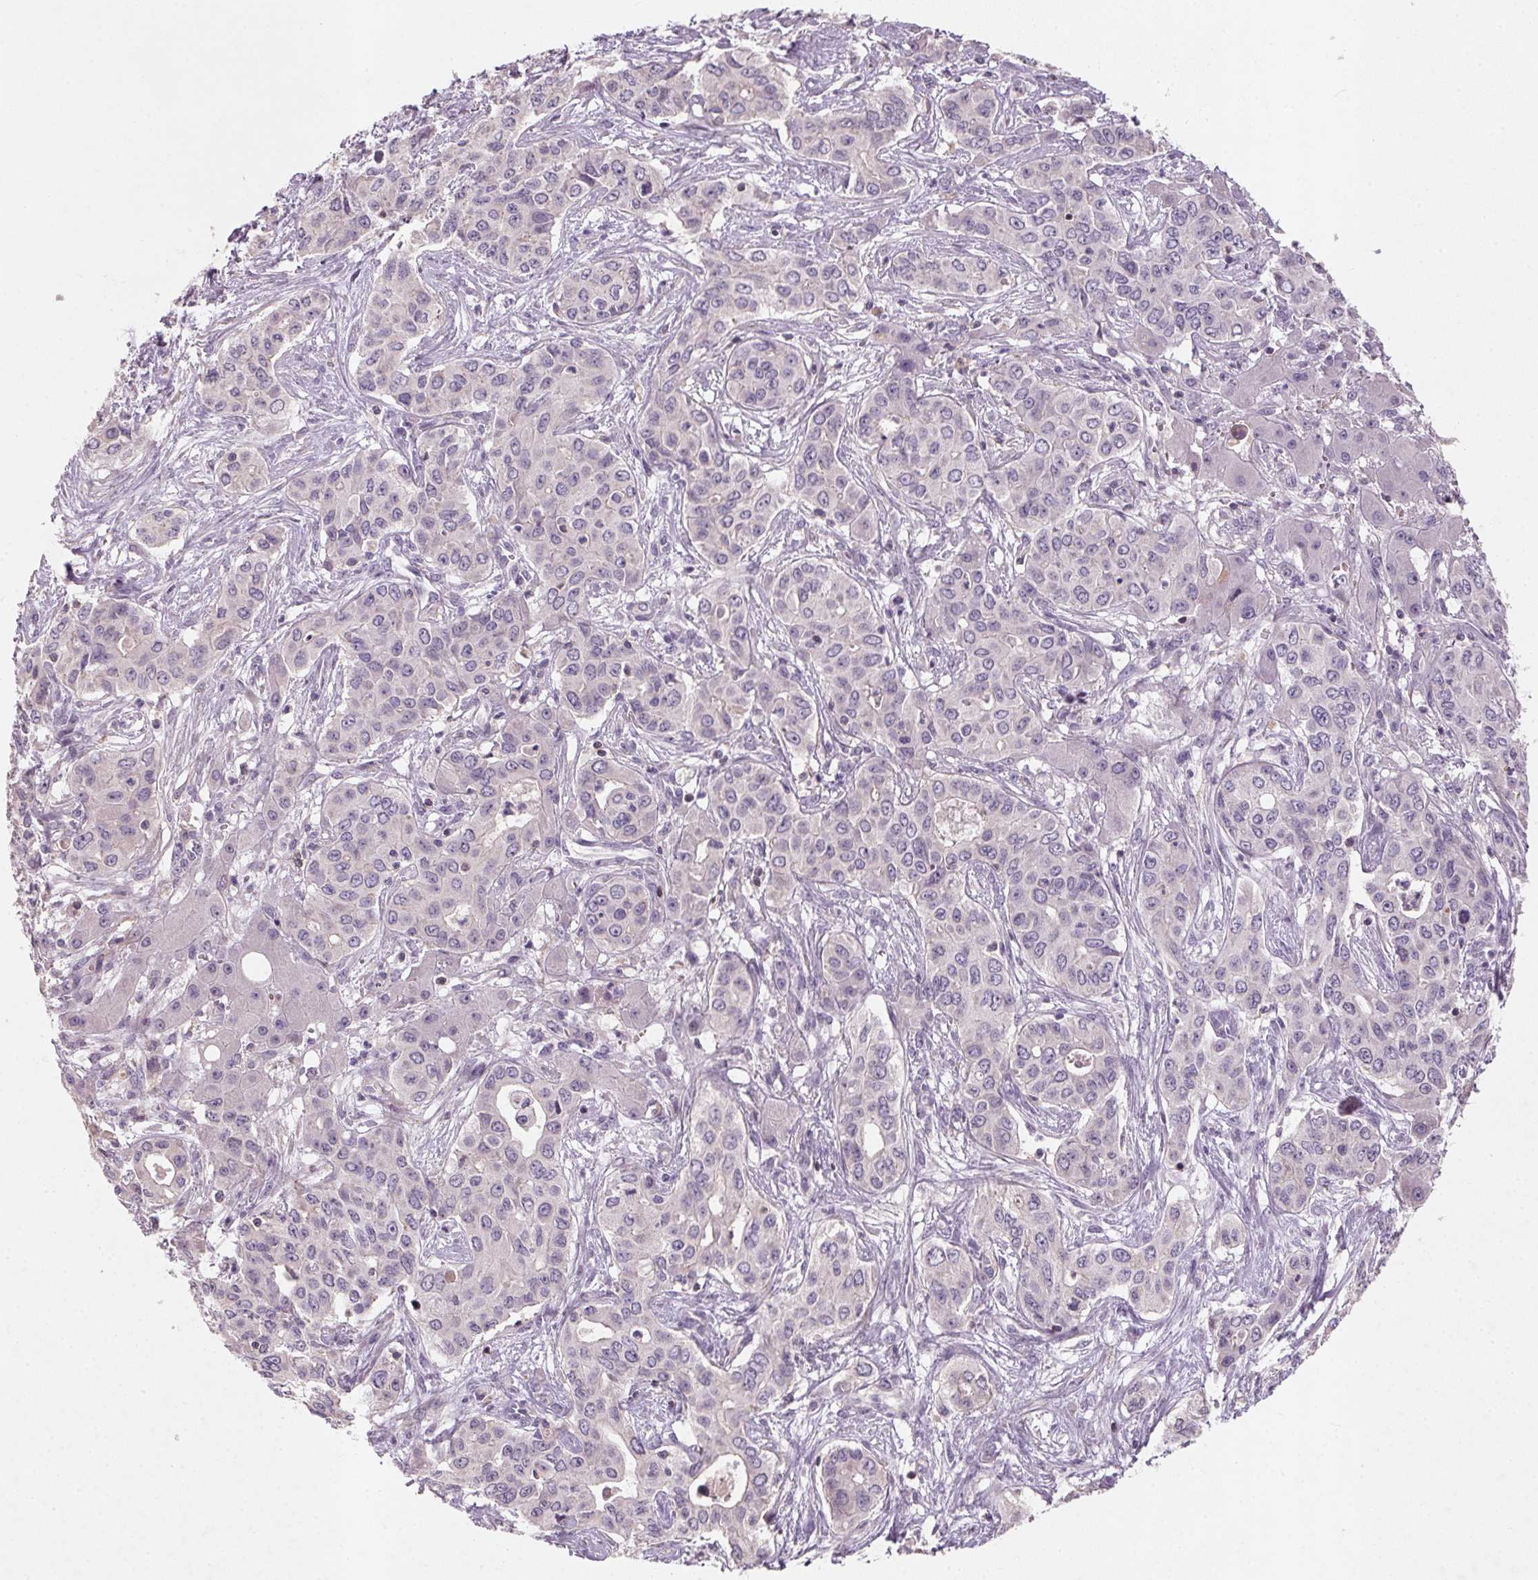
{"staining": {"intensity": "negative", "quantity": "none", "location": "none"}, "tissue": "liver cancer", "cell_type": "Tumor cells", "image_type": "cancer", "snomed": [{"axis": "morphology", "description": "Cholangiocarcinoma"}, {"axis": "topography", "description": "Liver"}], "caption": "A micrograph of cholangiocarcinoma (liver) stained for a protein demonstrates no brown staining in tumor cells.", "gene": "KCNK15", "patient": {"sex": "female", "age": 65}}